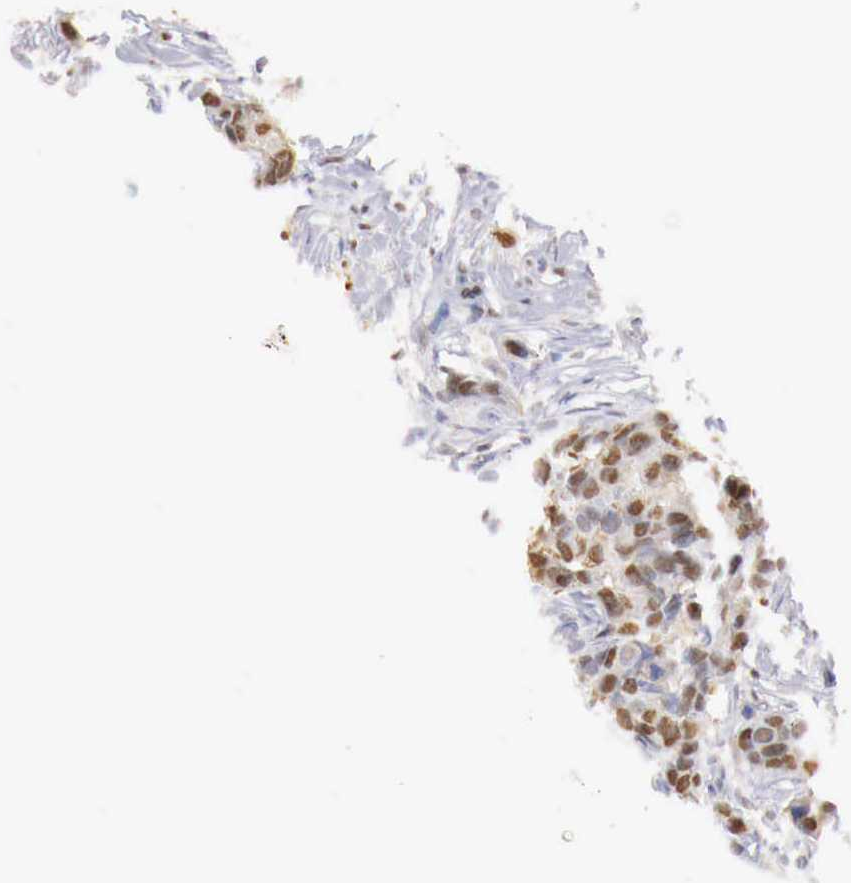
{"staining": {"intensity": "moderate", "quantity": "25%-75%", "location": "cytoplasmic/membranous,nuclear"}, "tissue": "breast cancer", "cell_type": "Tumor cells", "image_type": "cancer", "snomed": [{"axis": "morphology", "description": "Duct carcinoma"}, {"axis": "topography", "description": "Breast"}], "caption": "This is an image of immunohistochemistry staining of infiltrating ductal carcinoma (breast), which shows moderate positivity in the cytoplasmic/membranous and nuclear of tumor cells.", "gene": "UBA1", "patient": {"sex": "female", "age": 91}}